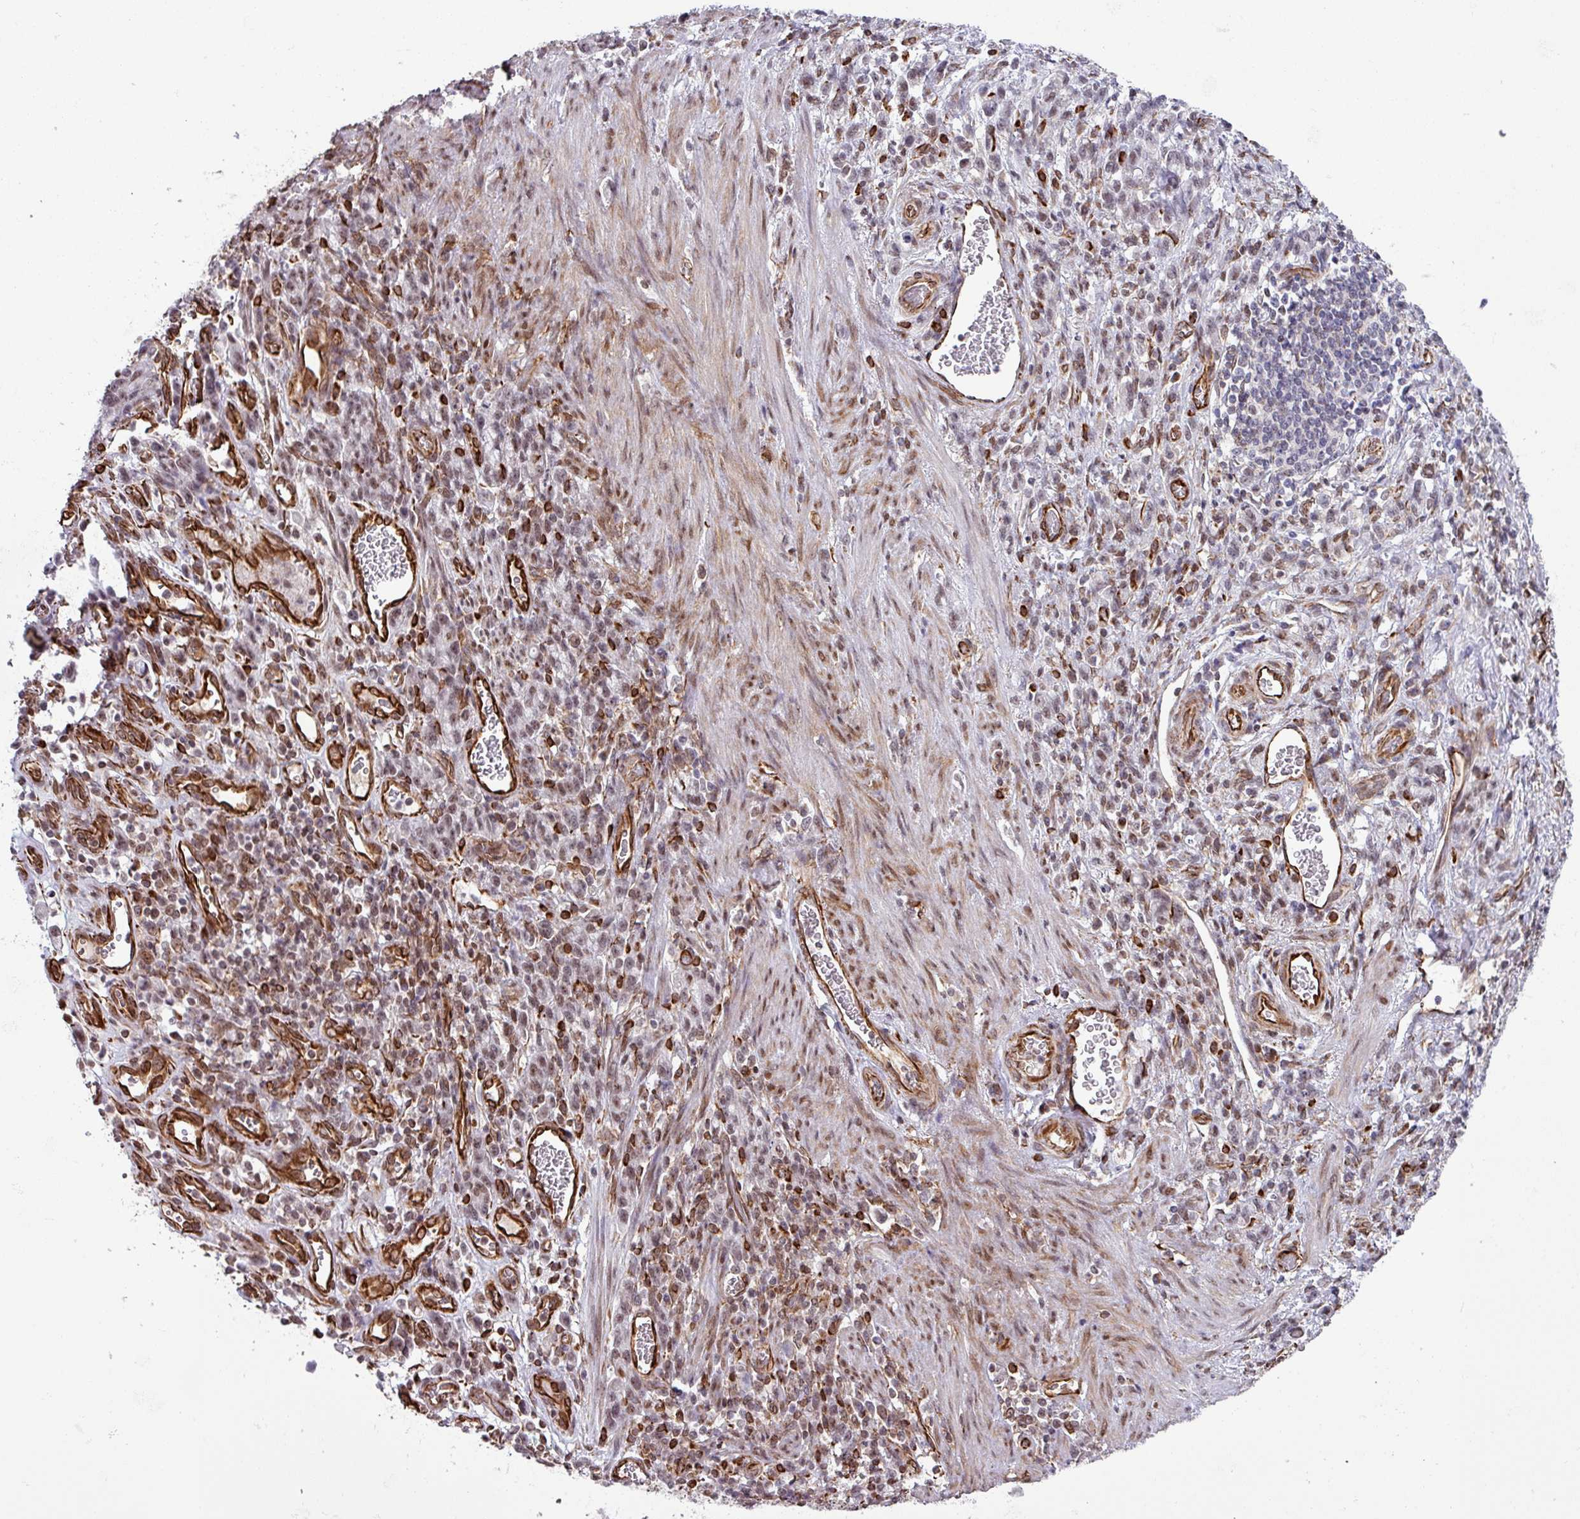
{"staining": {"intensity": "moderate", "quantity": "25%-75%", "location": "nuclear"}, "tissue": "stomach cancer", "cell_type": "Tumor cells", "image_type": "cancer", "snomed": [{"axis": "morphology", "description": "Adenocarcinoma, NOS"}, {"axis": "topography", "description": "Stomach"}], "caption": "Human stomach cancer (adenocarcinoma) stained with a protein marker demonstrates moderate staining in tumor cells.", "gene": "CHD3", "patient": {"sex": "male", "age": 77}}